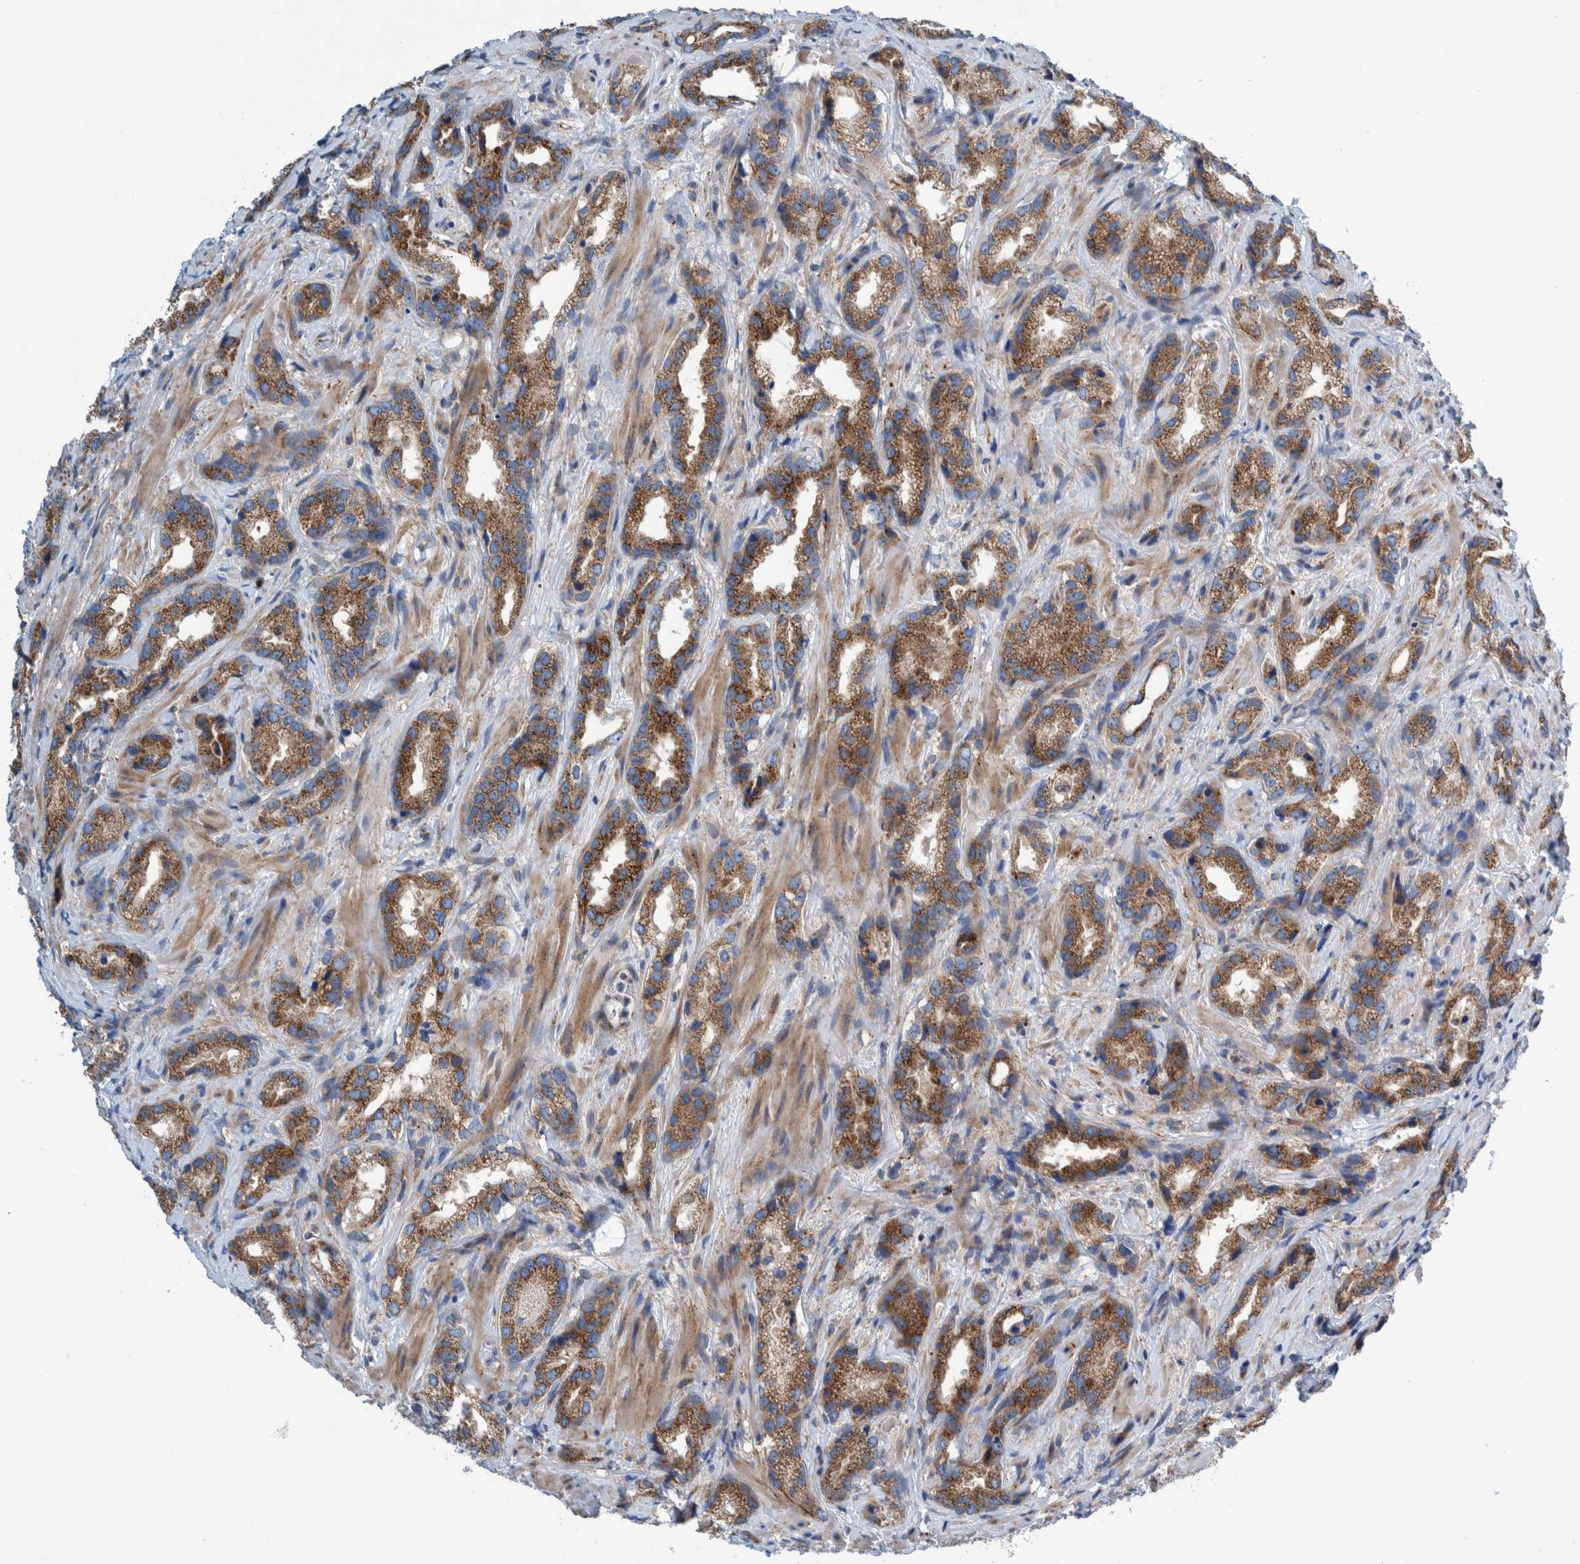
{"staining": {"intensity": "moderate", "quantity": ">75%", "location": "cytoplasmic/membranous"}, "tissue": "prostate cancer", "cell_type": "Tumor cells", "image_type": "cancer", "snomed": [{"axis": "morphology", "description": "Adenocarcinoma, High grade"}, {"axis": "topography", "description": "Prostate"}], "caption": "Prostate cancer stained with DAB (3,3'-diaminobenzidine) immunohistochemistry (IHC) reveals medium levels of moderate cytoplasmic/membranous positivity in approximately >75% of tumor cells.", "gene": "TRIM58", "patient": {"sex": "male", "age": 63}}